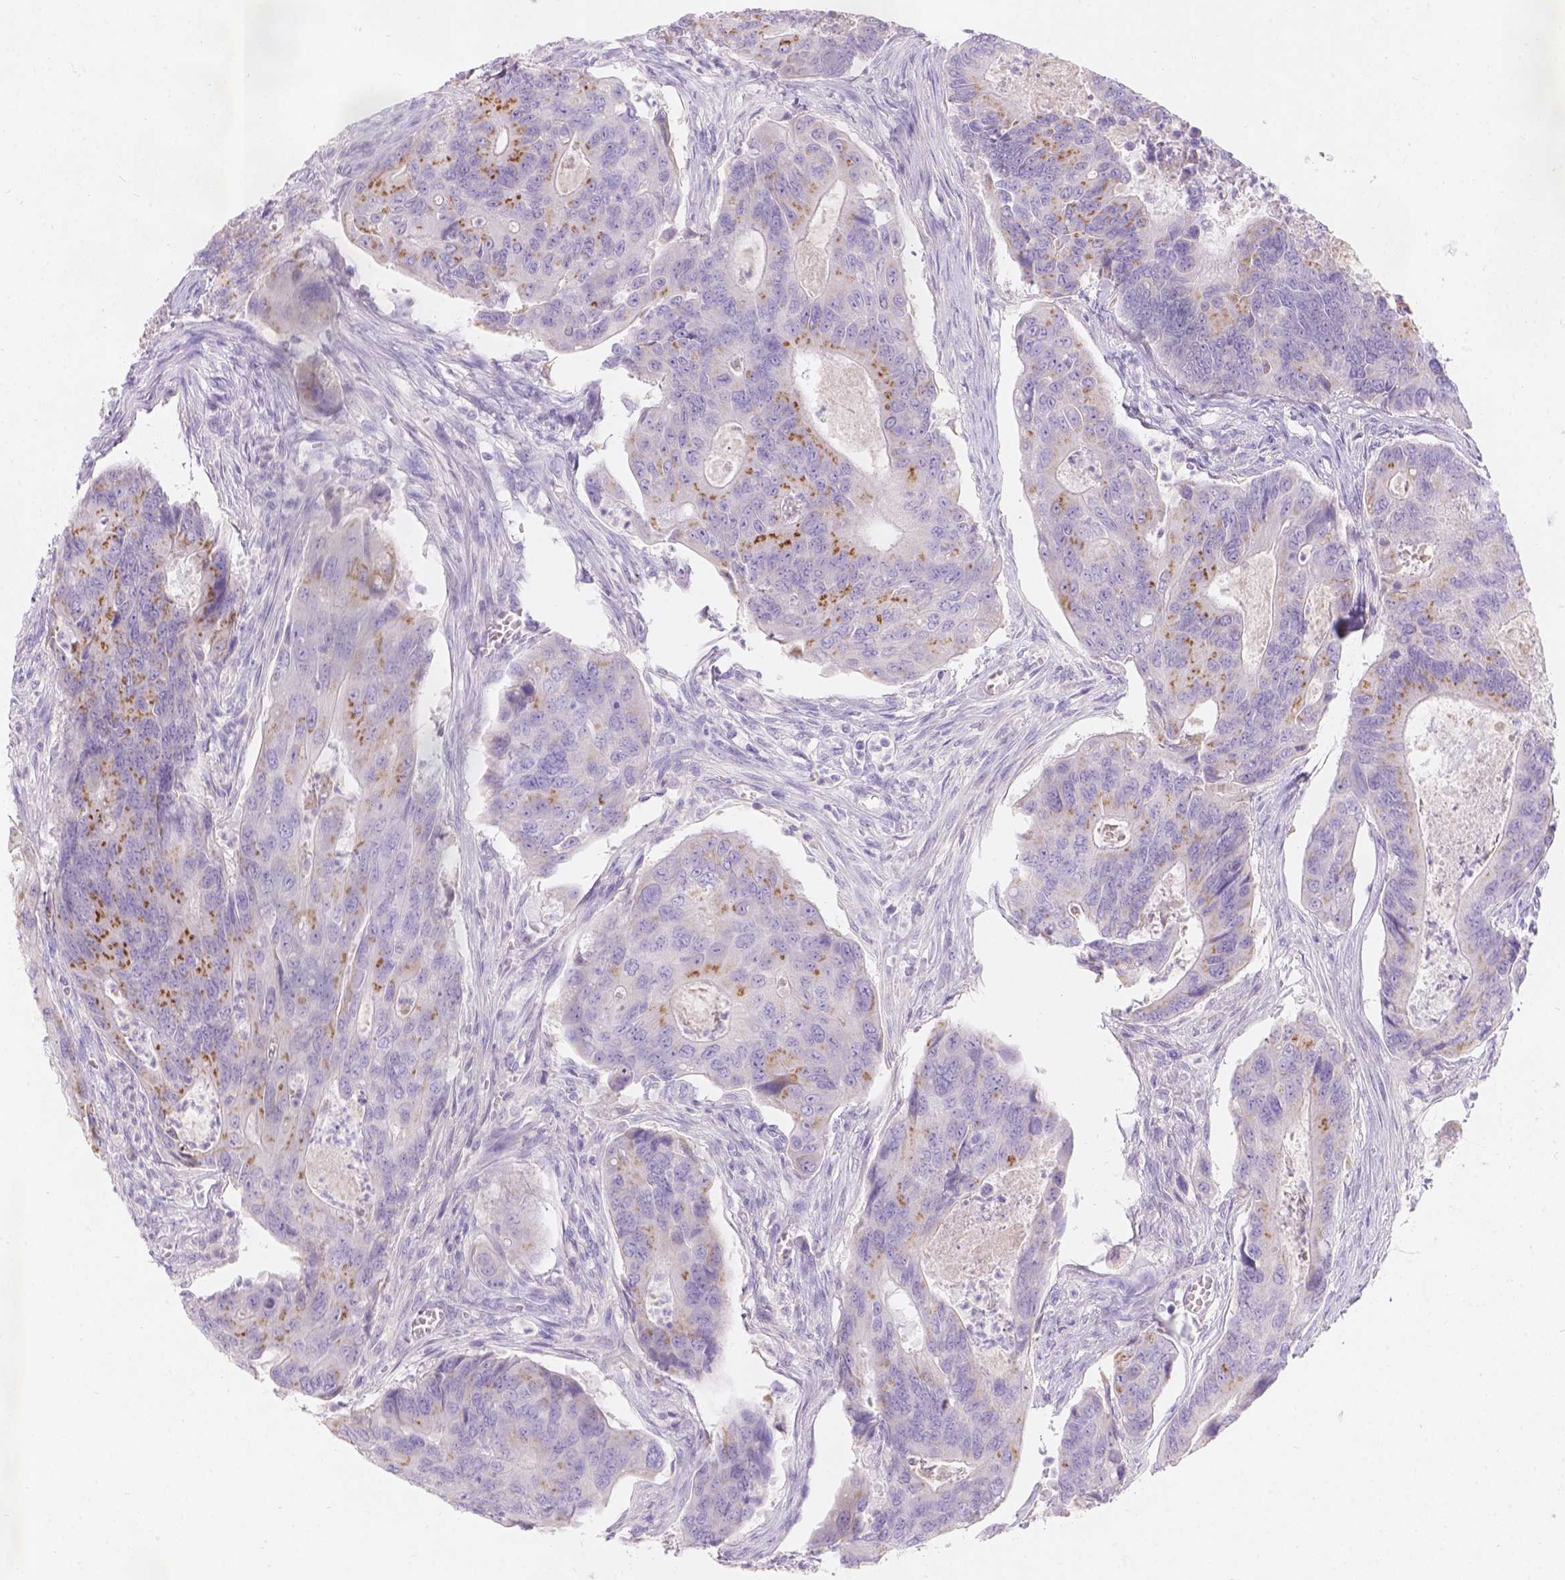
{"staining": {"intensity": "moderate", "quantity": "25%-75%", "location": "cytoplasmic/membranous"}, "tissue": "colorectal cancer", "cell_type": "Tumor cells", "image_type": "cancer", "snomed": [{"axis": "morphology", "description": "Adenocarcinoma, NOS"}, {"axis": "topography", "description": "Colon"}], "caption": "The image exhibits a brown stain indicating the presence of a protein in the cytoplasmic/membranous of tumor cells in adenocarcinoma (colorectal).", "gene": "GAL3ST2", "patient": {"sex": "female", "age": 67}}